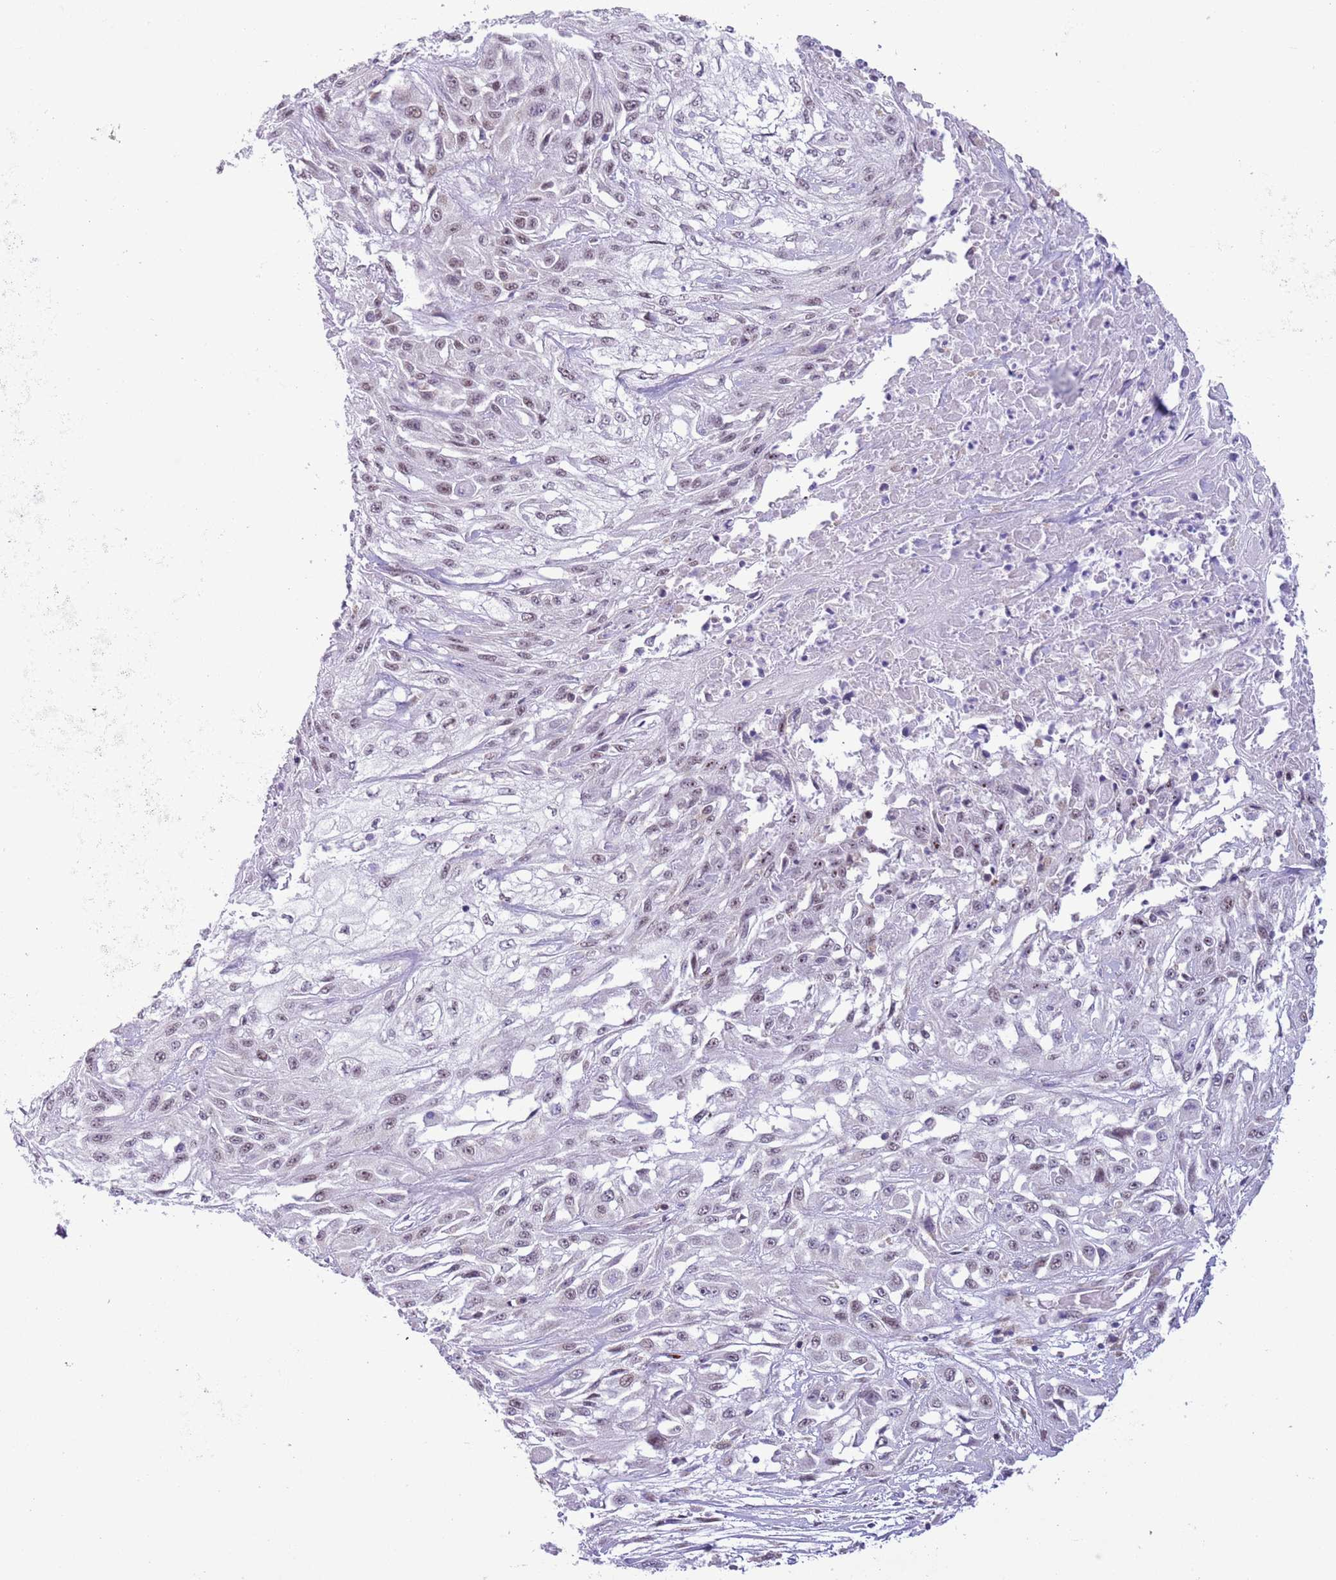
{"staining": {"intensity": "weak", "quantity": "25%-75%", "location": "nuclear"}, "tissue": "skin cancer", "cell_type": "Tumor cells", "image_type": "cancer", "snomed": [{"axis": "morphology", "description": "Squamous cell carcinoma, NOS"}, {"axis": "morphology", "description": "Squamous cell carcinoma, metastatic, NOS"}, {"axis": "topography", "description": "Skin"}, {"axis": "topography", "description": "Lymph node"}], "caption": "Protein staining of skin cancer (metastatic squamous cell carcinoma) tissue displays weak nuclear positivity in approximately 25%-75% of tumor cells.", "gene": "ZNF576", "patient": {"sex": "male", "age": 75}}